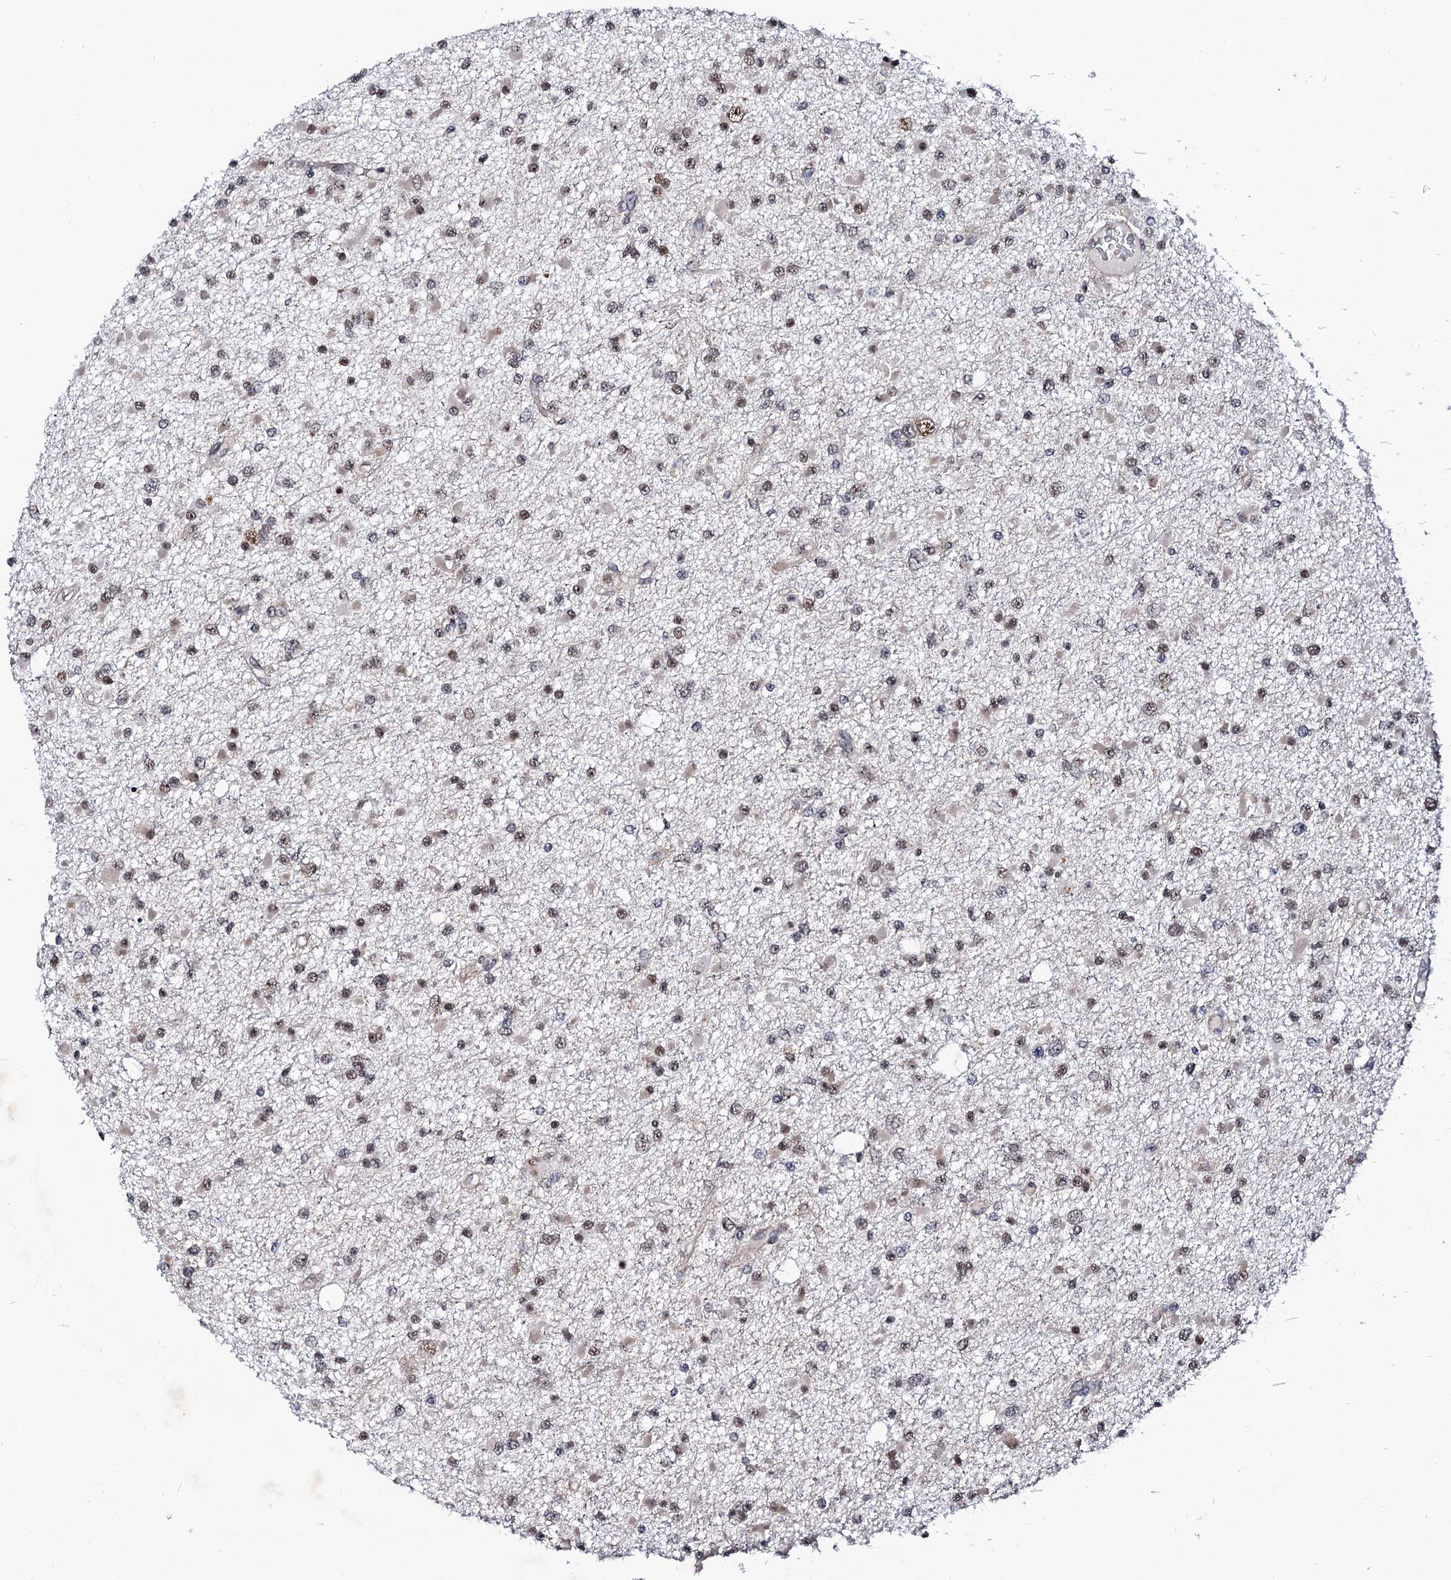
{"staining": {"intensity": "moderate", "quantity": "25%-75%", "location": "nuclear"}, "tissue": "glioma", "cell_type": "Tumor cells", "image_type": "cancer", "snomed": [{"axis": "morphology", "description": "Glioma, malignant, Low grade"}, {"axis": "topography", "description": "Brain"}], "caption": "Brown immunohistochemical staining in low-grade glioma (malignant) reveals moderate nuclear positivity in approximately 25%-75% of tumor cells.", "gene": "CSTF3", "patient": {"sex": "female", "age": 22}}